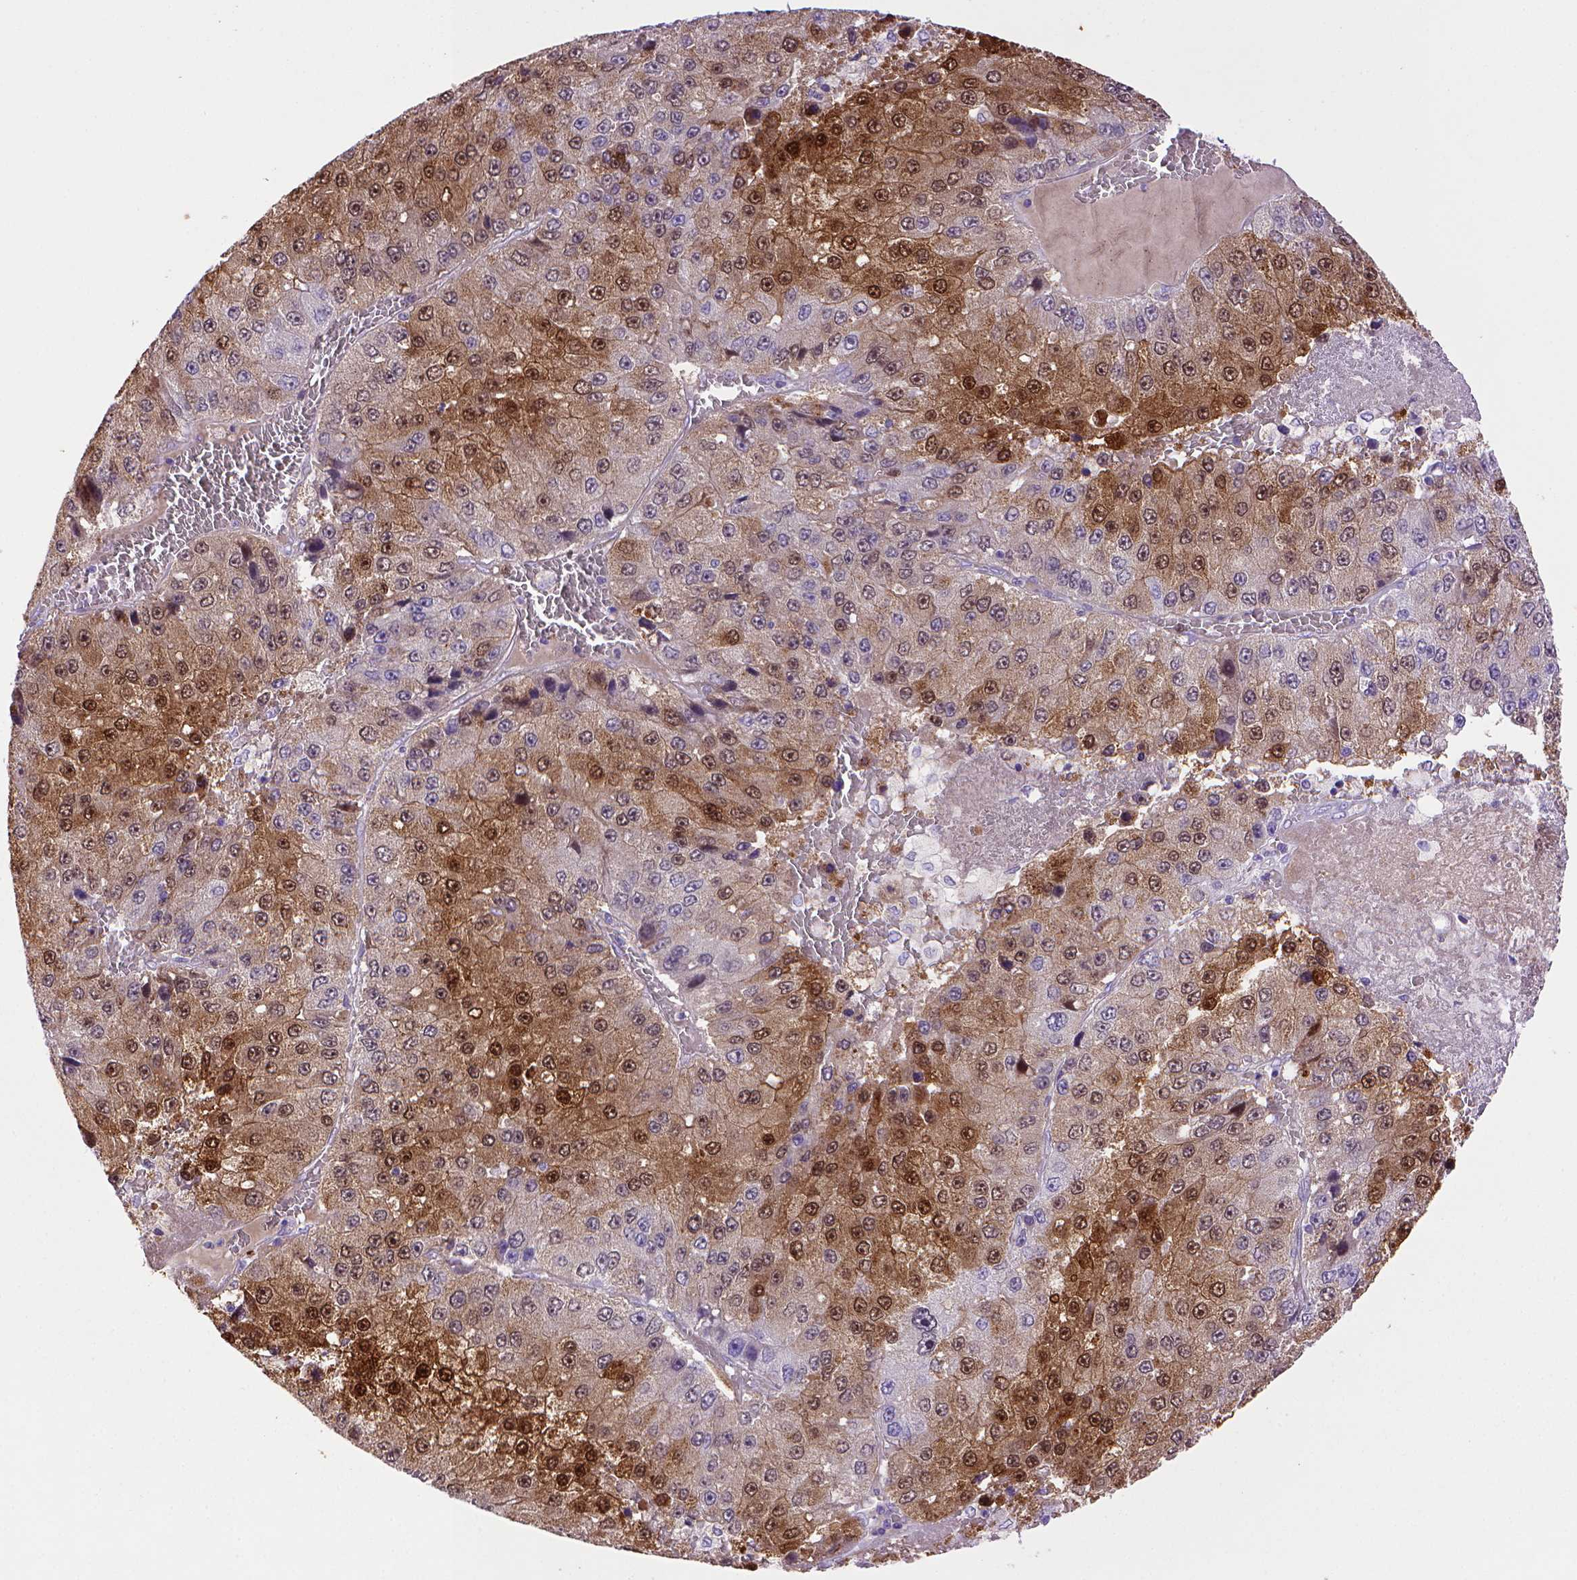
{"staining": {"intensity": "moderate", "quantity": ">75%", "location": "cytoplasmic/membranous,nuclear"}, "tissue": "liver cancer", "cell_type": "Tumor cells", "image_type": "cancer", "snomed": [{"axis": "morphology", "description": "Carcinoma, Hepatocellular, NOS"}, {"axis": "topography", "description": "Liver"}], "caption": "A brown stain highlights moderate cytoplasmic/membranous and nuclear staining of a protein in hepatocellular carcinoma (liver) tumor cells.", "gene": "BAAT", "patient": {"sex": "female", "age": 73}}